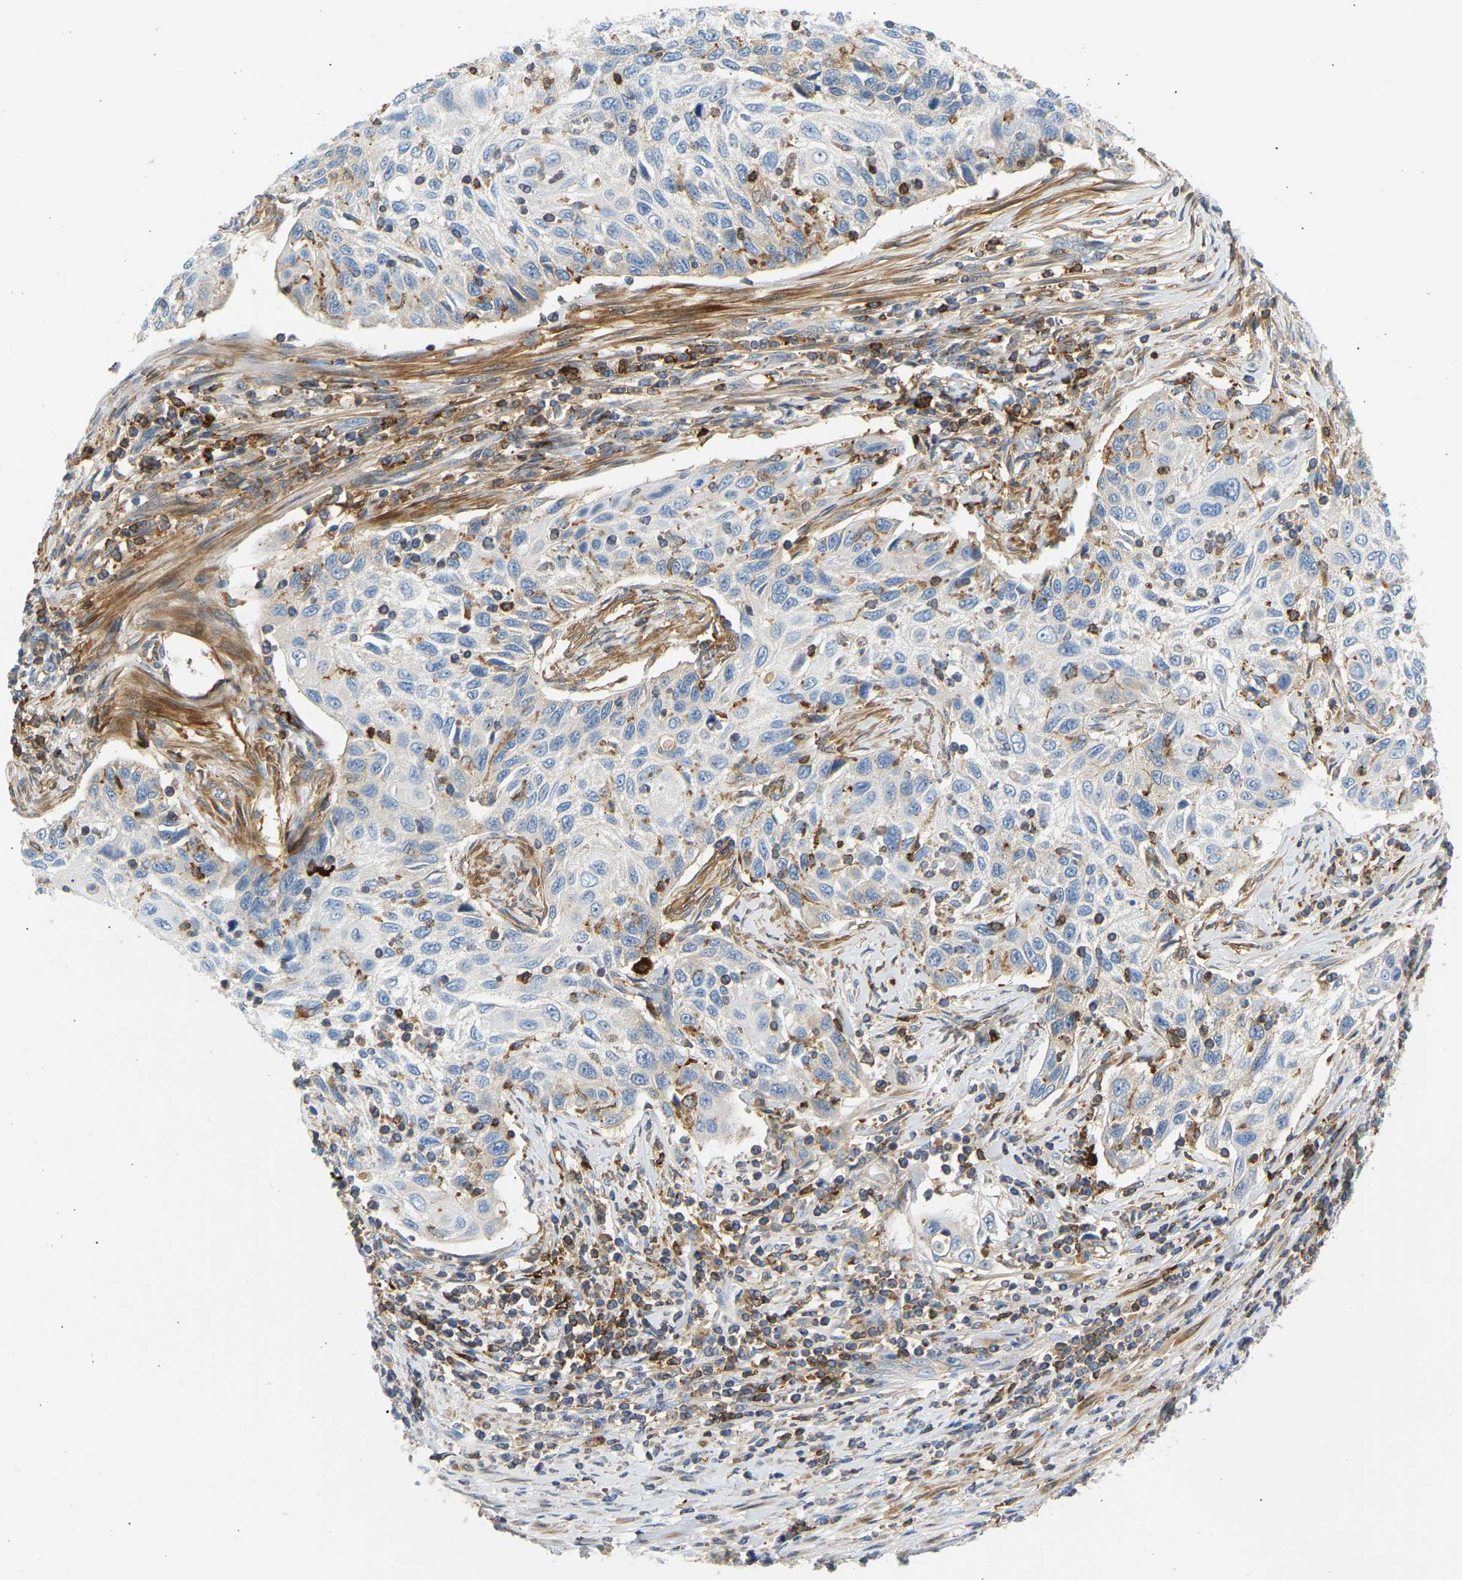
{"staining": {"intensity": "negative", "quantity": "none", "location": "none"}, "tissue": "cervical cancer", "cell_type": "Tumor cells", "image_type": "cancer", "snomed": [{"axis": "morphology", "description": "Squamous cell carcinoma, NOS"}, {"axis": "topography", "description": "Cervix"}], "caption": "Immunohistochemistry of squamous cell carcinoma (cervical) displays no positivity in tumor cells. Brightfield microscopy of immunohistochemistry (IHC) stained with DAB (3,3'-diaminobenzidine) (brown) and hematoxylin (blue), captured at high magnification.", "gene": "FNBP1", "patient": {"sex": "female", "age": 70}}